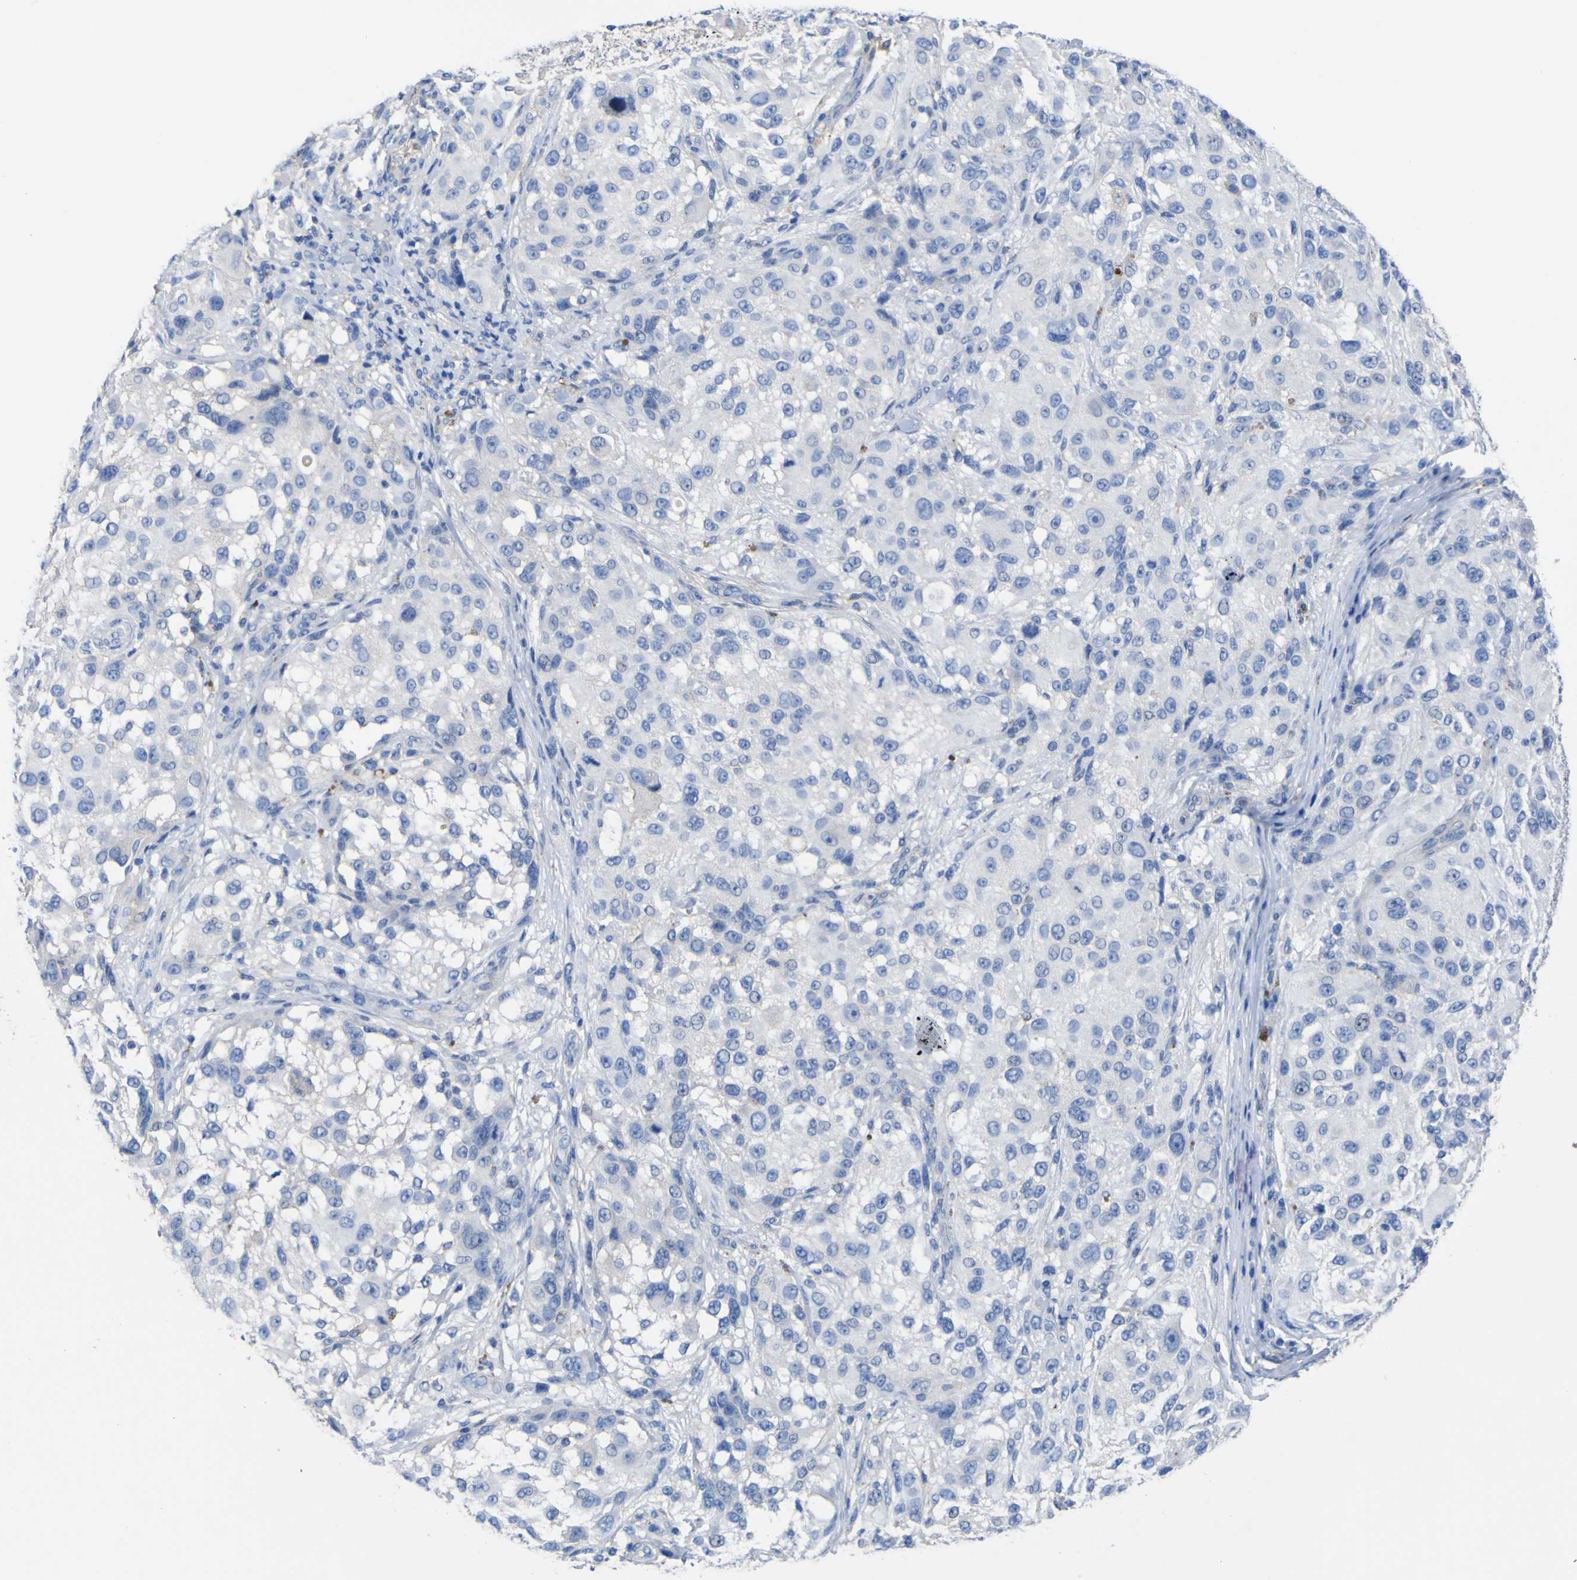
{"staining": {"intensity": "negative", "quantity": "none", "location": "none"}, "tissue": "melanoma", "cell_type": "Tumor cells", "image_type": "cancer", "snomed": [{"axis": "morphology", "description": "Necrosis, NOS"}, {"axis": "morphology", "description": "Malignant melanoma, NOS"}, {"axis": "topography", "description": "Skin"}], "caption": "Tumor cells show no significant positivity in melanoma.", "gene": "AGO4", "patient": {"sex": "female", "age": 87}}